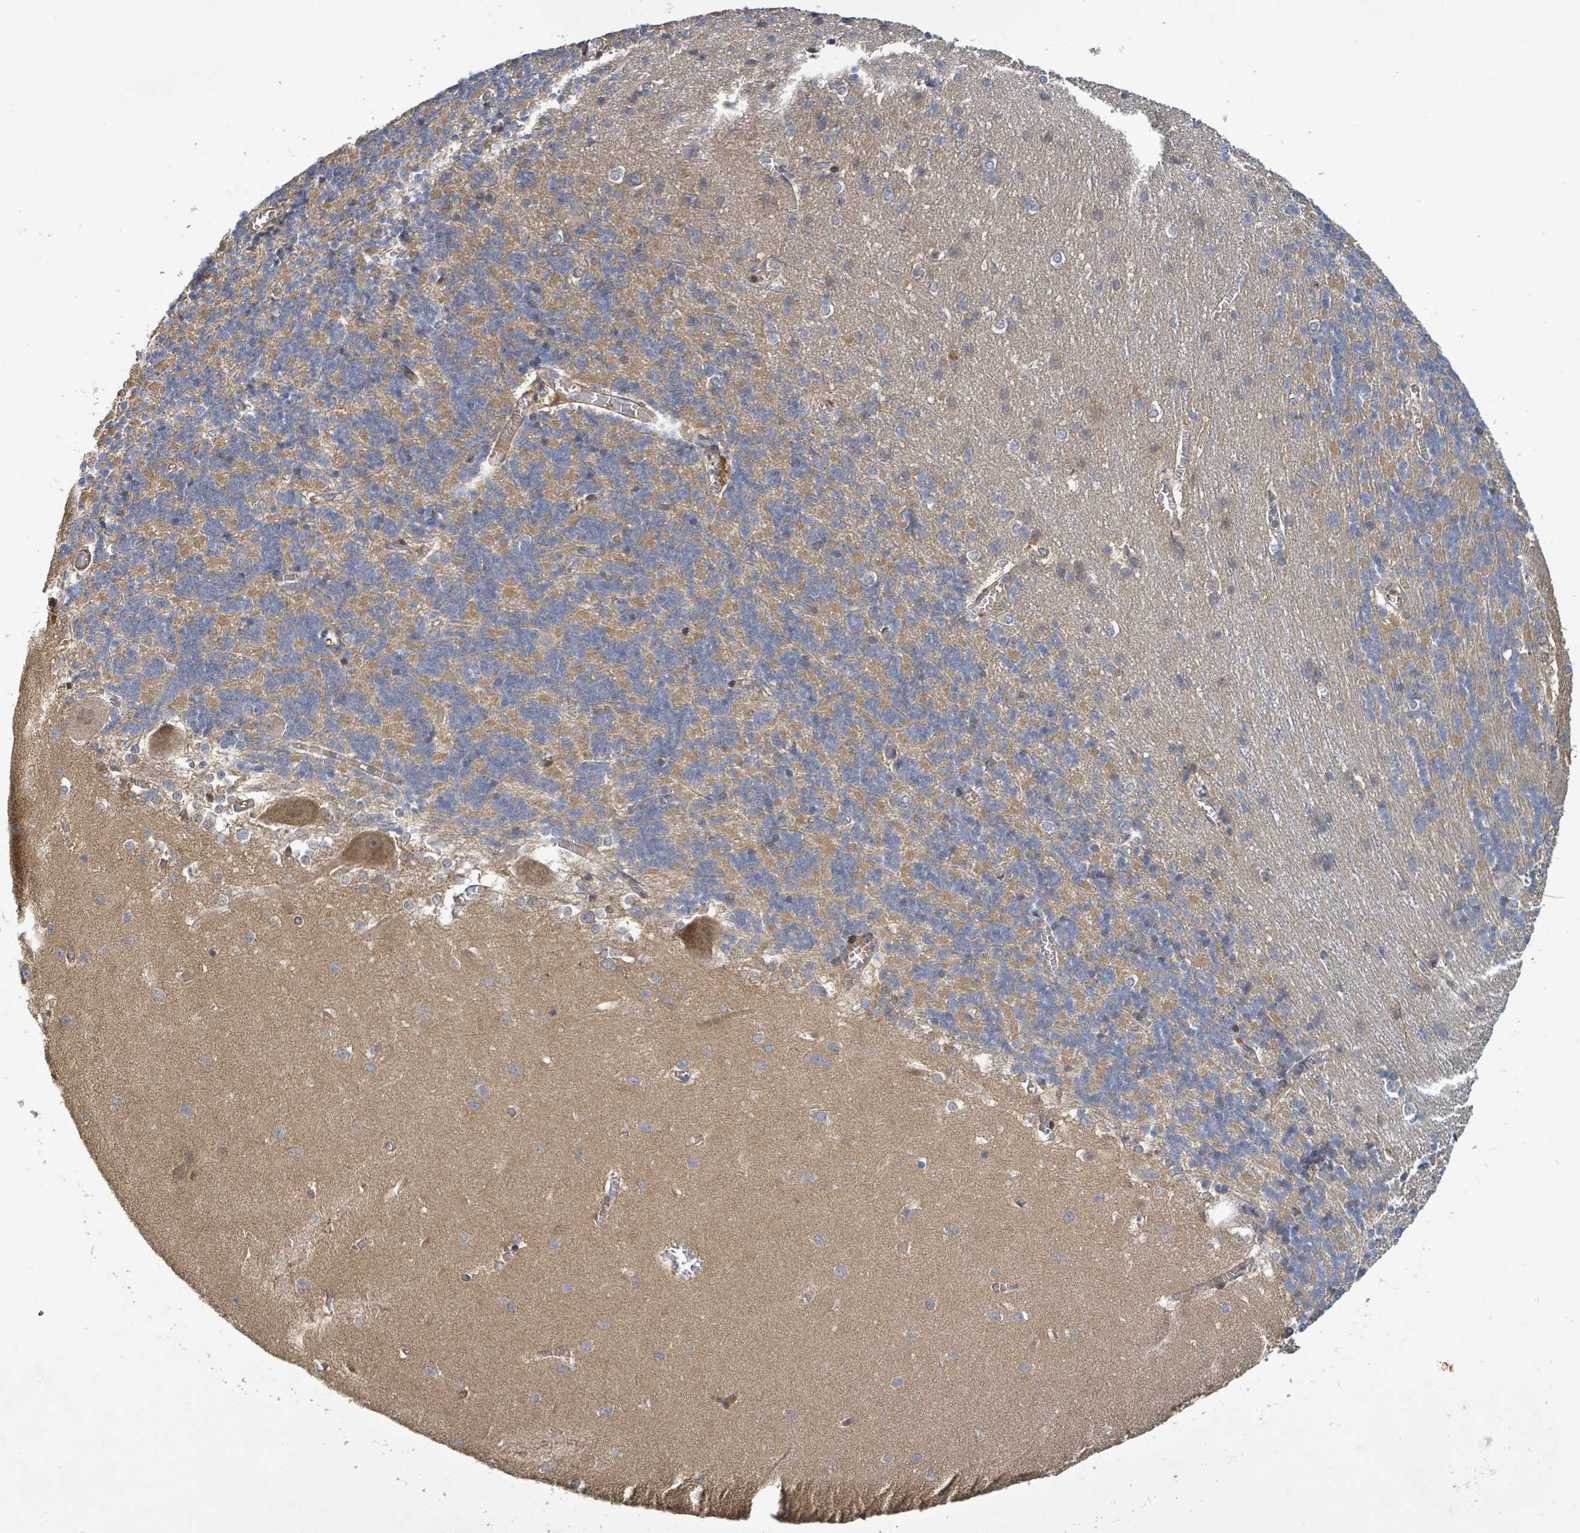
{"staining": {"intensity": "negative", "quantity": "none", "location": "none"}, "tissue": "cerebellum", "cell_type": "Cells in granular layer", "image_type": "normal", "snomed": [{"axis": "morphology", "description": "Normal tissue, NOS"}, {"axis": "topography", "description": "Cerebellum"}], "caption": "Immunohistochemistry photomicrograph of normal cerebellum: cerebellum stained with DAB demonstrates no significant protein positivity in cells in granular layer. (Immunohistochemistry, brightfield microscopy, high magnification).", "gene": "STARD4", "patient": {"sex": "male", "age": 37}}